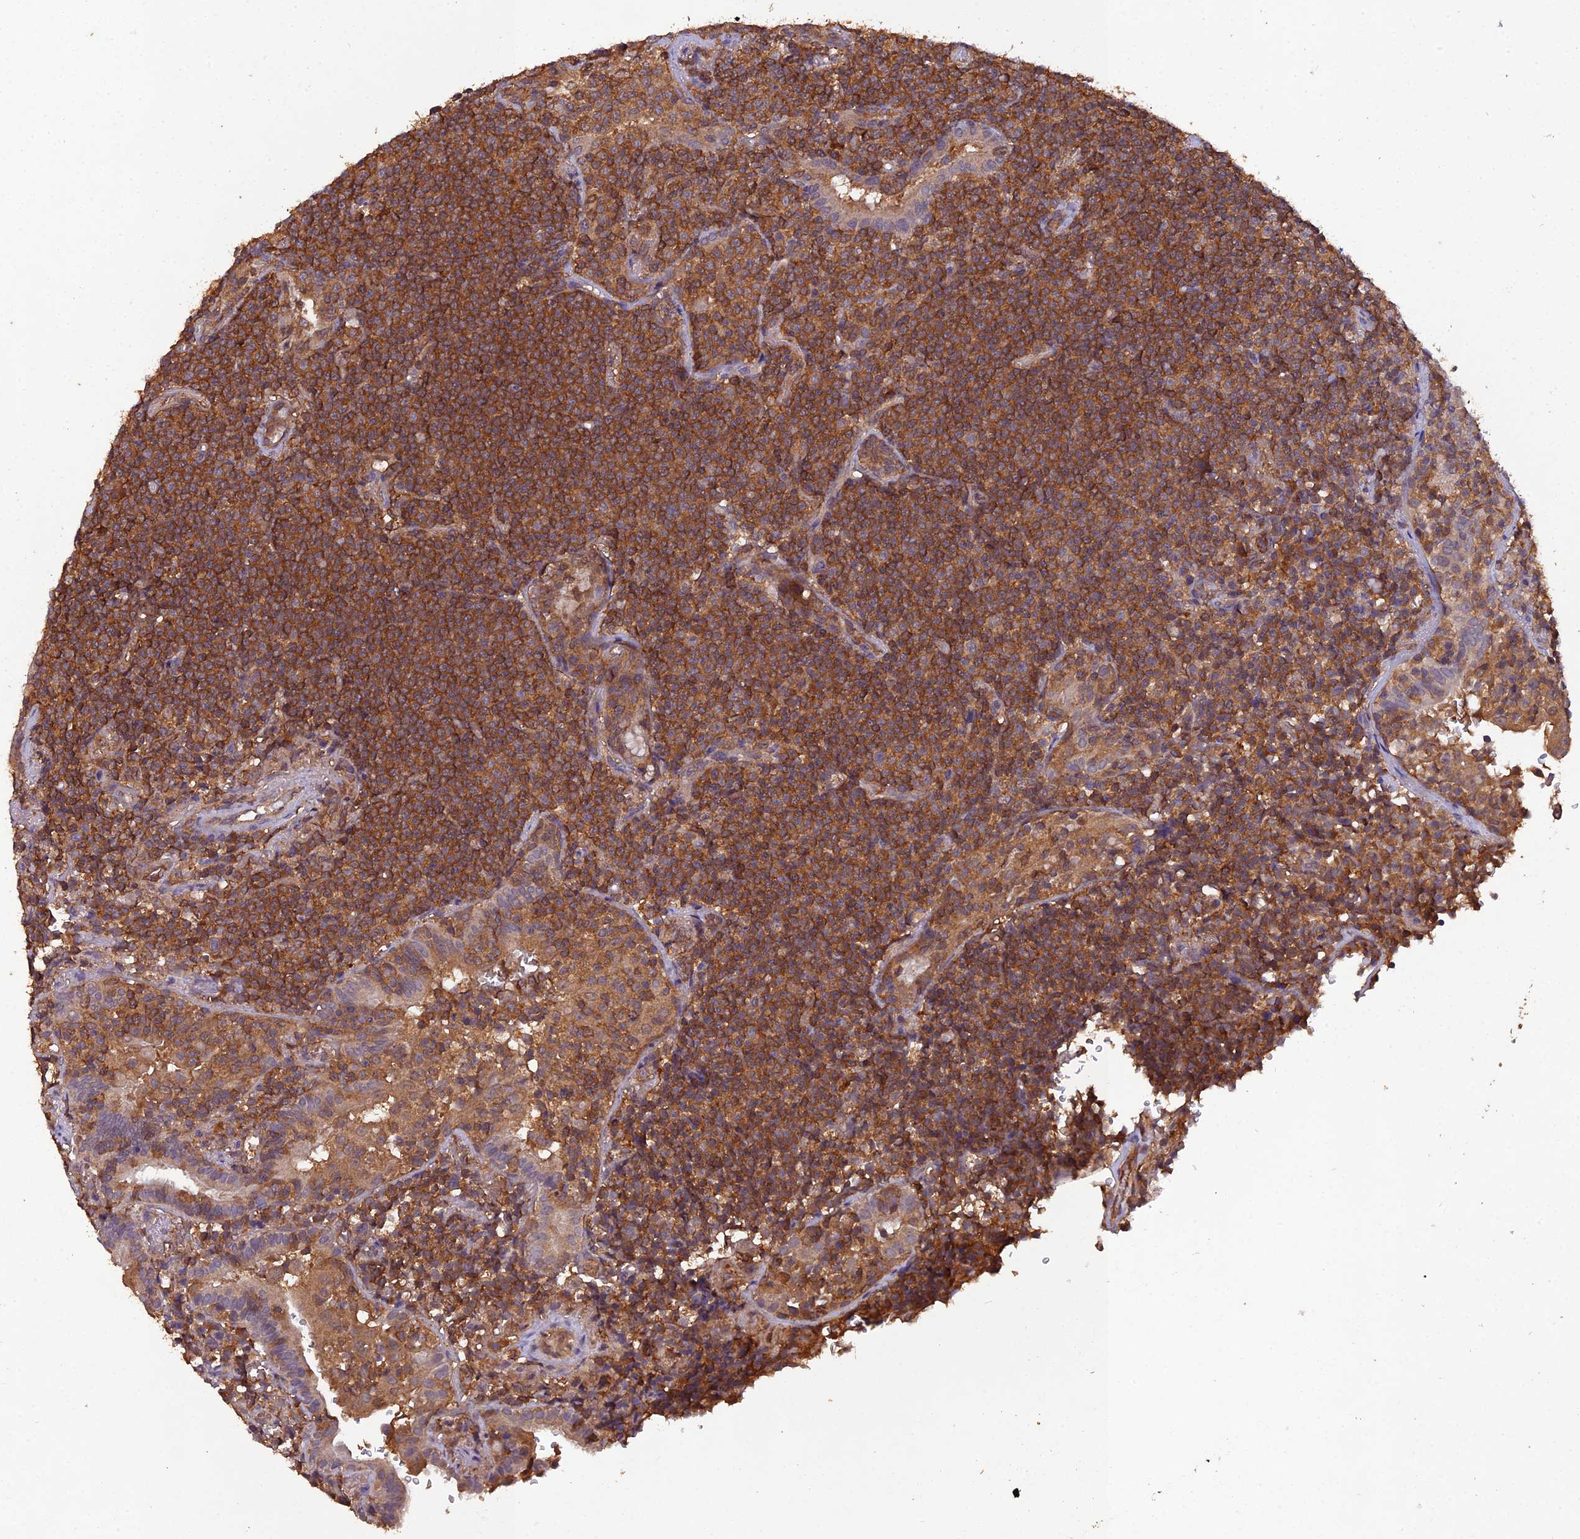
{"staining": {"intensity": "strong", "quantity": ">75%", "location": "cytoplasmic/membranous"}, "tissue": "lymphoma", "cell_type": "Tumor cells", "image_type": "cancer", "snomed": [{"axis": "morphology", "description": "Malignant lymphoma, non-Hodgkin's type, Low grade"}, {"axis": "topography", "description": "Lung"}], "caption": "The histopathology image reveals a brown stain indicating the presence of a protein in the cytoplasmic/membranous of tumor cells in lymphoma.", "gene": "TMEM258", "patient": {"sex": "female", "age": 71}}